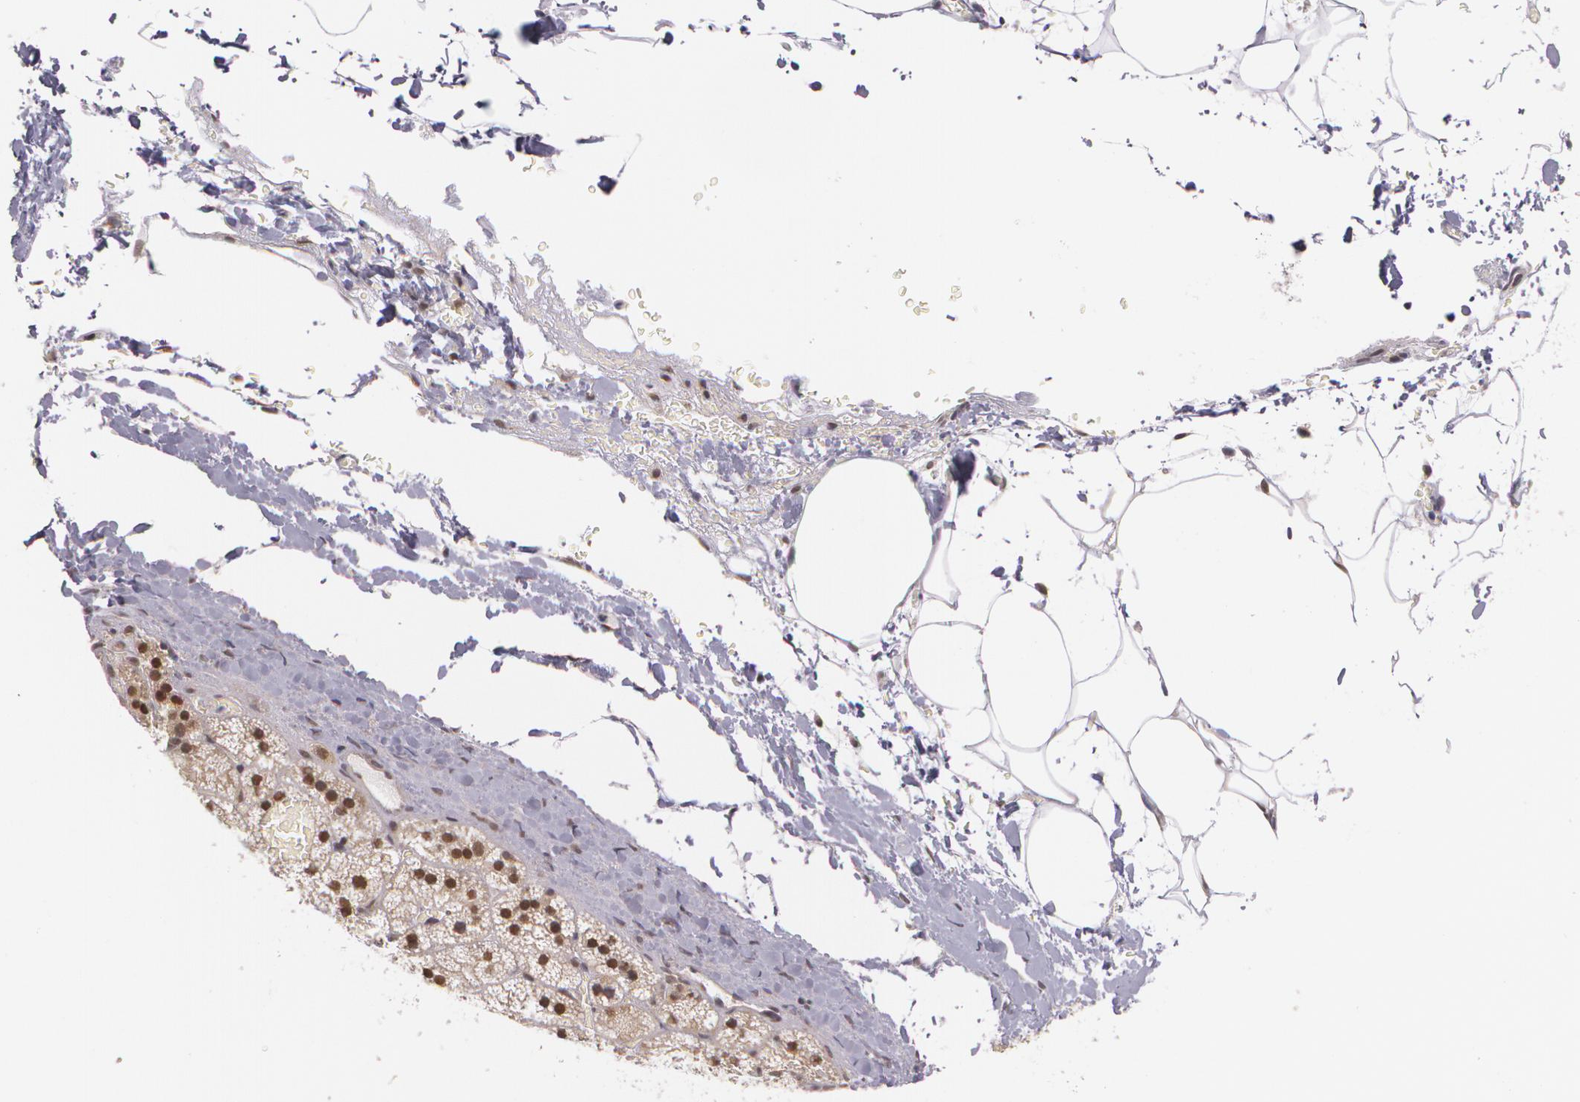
{"staining": {"intensity": "moderate", "quantity": "25%-75%", "location": "nuclear"}, "tissue": "adrenal gland", "cell_type": "Glandular cells", "image_type": "normal", "snomed": [{"axis": "morphology", "description": "Normal tissue, NOS"}, {"axis": "topography", "description": "Adrenal gland"}], "caption": "This histopathology image exhibits IHC staining of benign human adrenal gland, with medium moderate nuclear staining in about 25%-75% of glandular cells.", "gene": "ALX1", "patient": {"sex": "male", "age": 35}}